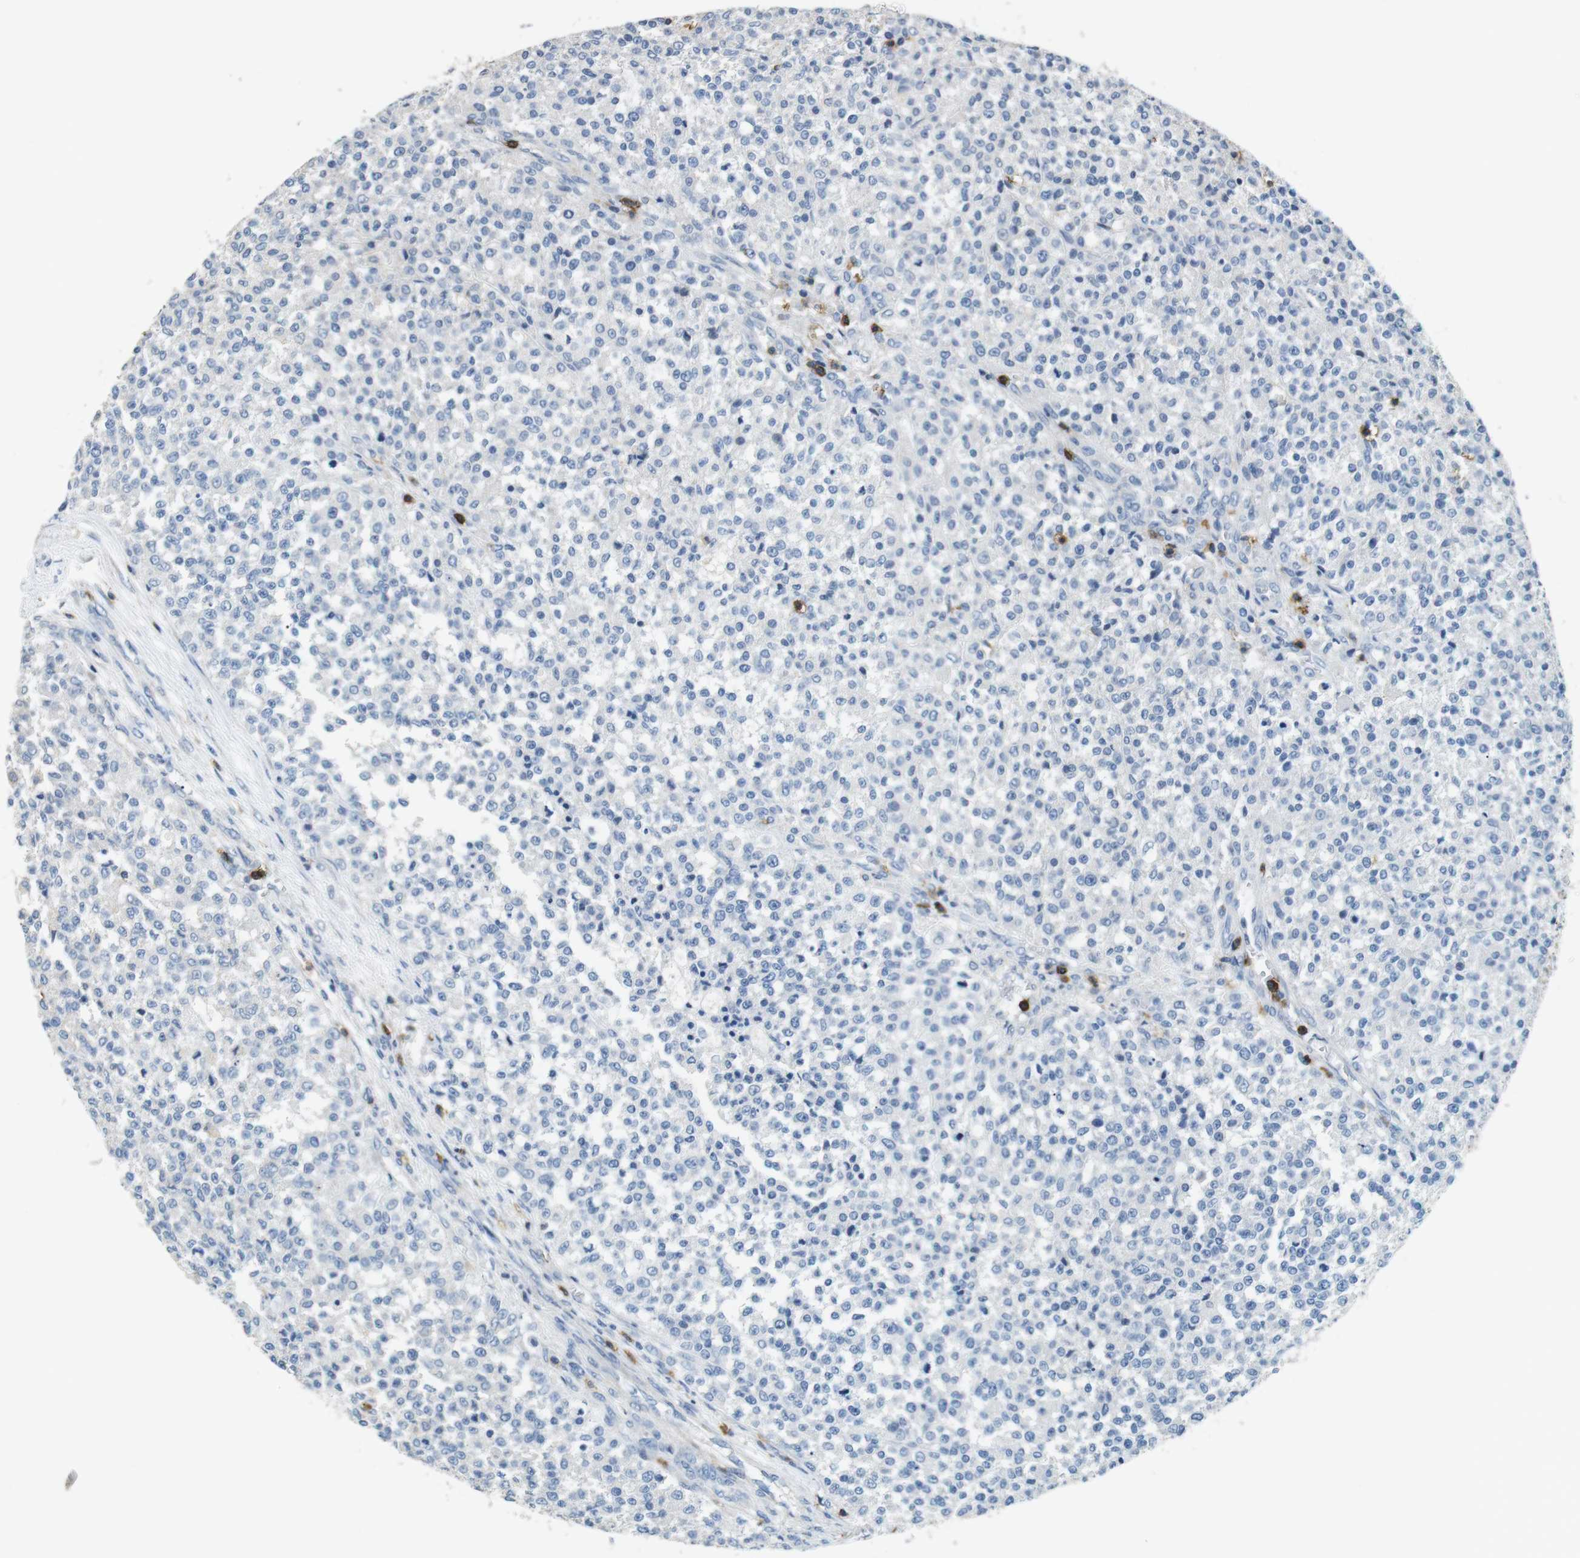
{"staining": {"intensity": "negative", "quantity": "none", "location": "none"}, "tissue": "testis cancer", "cell_type": "Tumor cells", "image_type": "cancer", "snomed": [{"axis": "morphology", "description": "Seminoma, NOS"}, {"axis": "topography", "description": "Testis"}], "caption": "The image shows no staining of tumor cells in testis cancer (seminoma).", "gene": "CD6", "patient": {"sex": "male", "age": 59}}